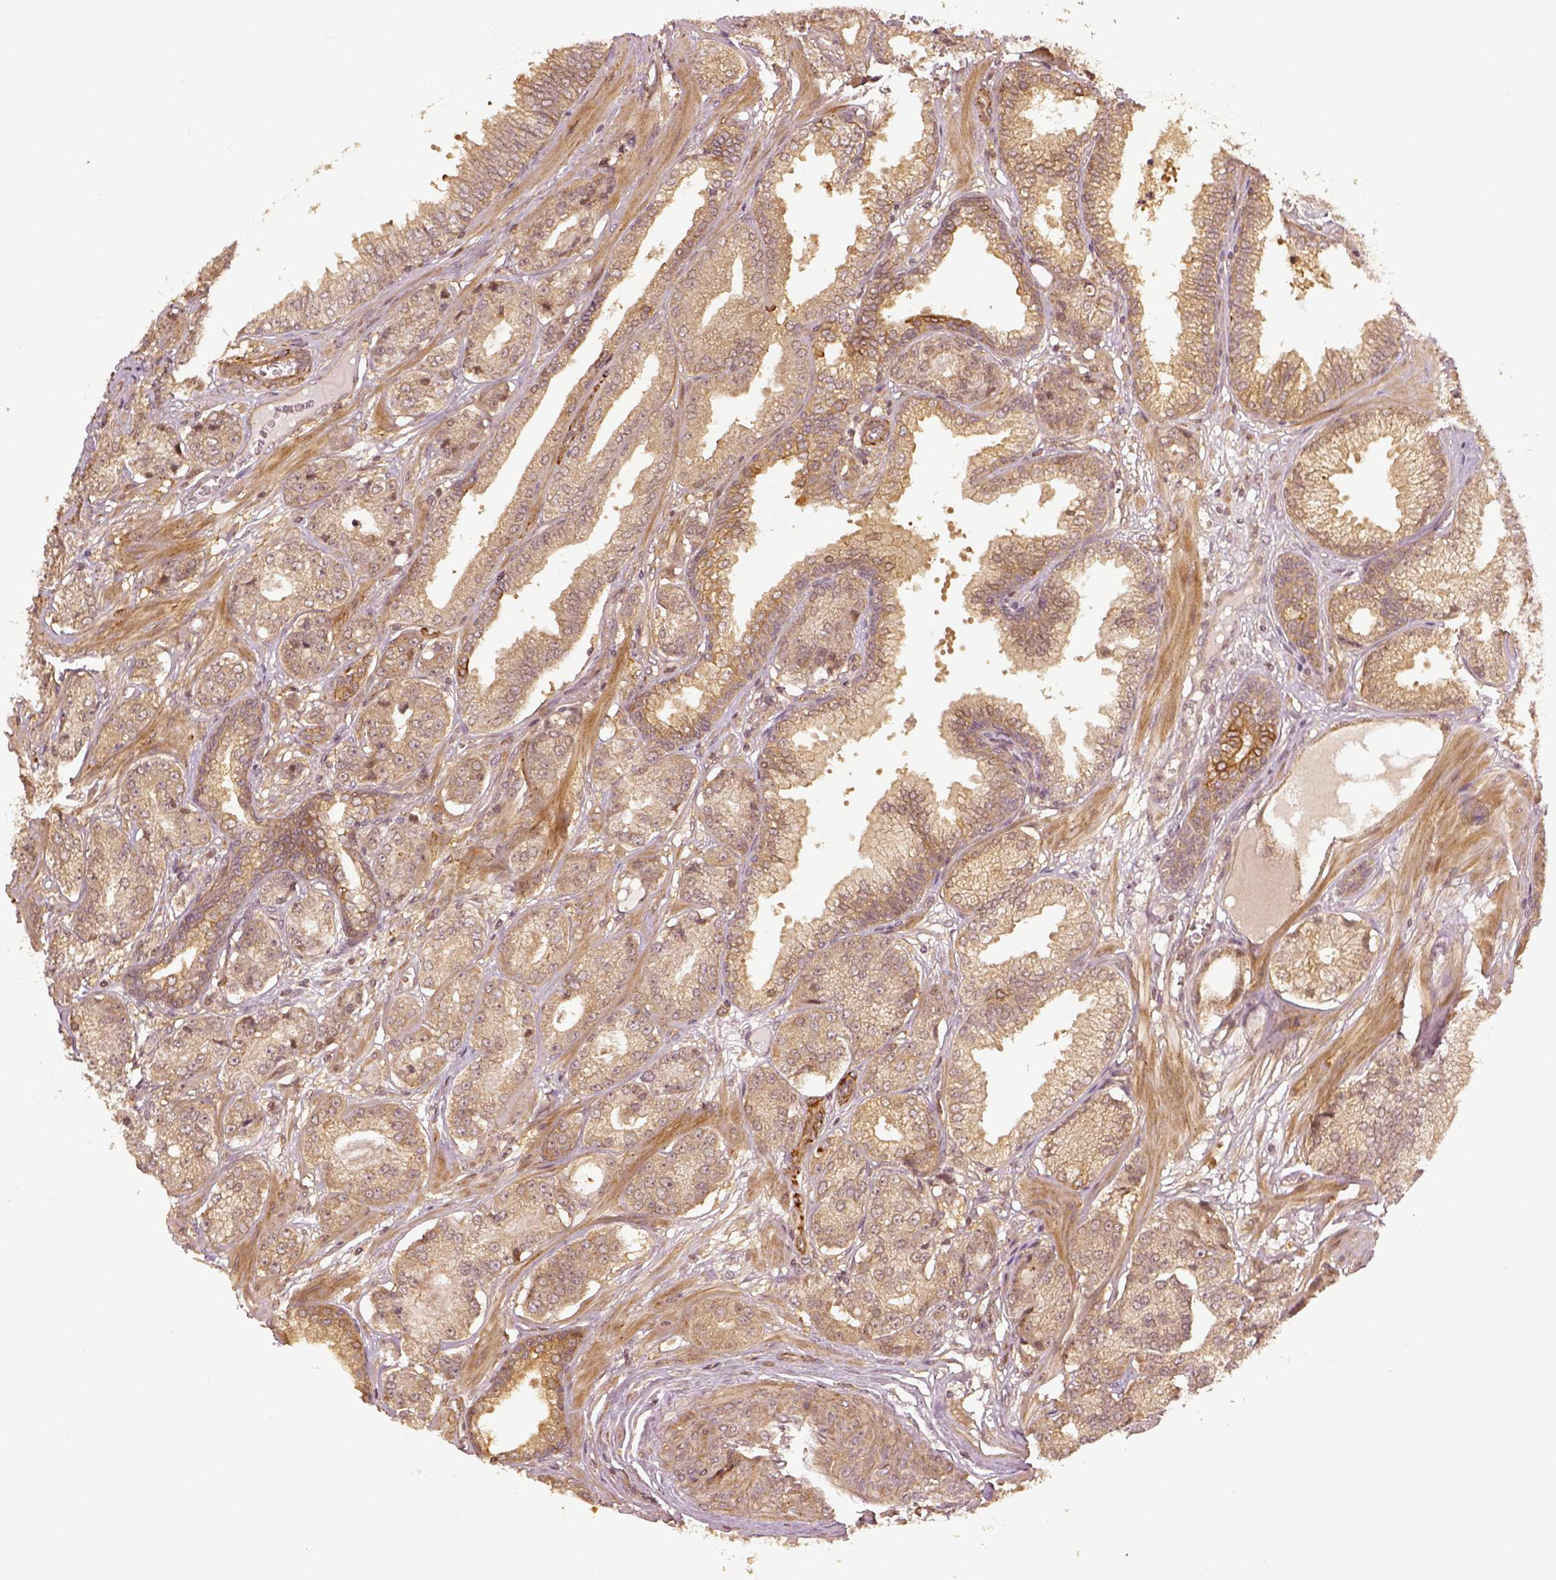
{"staining": {"intensity": "weak", "quantity": ">75%", "location": "cytoplasmic/membranous"}, "tissue": "prostate cancer", "cell_type": "Tumor cells", "image_type": "cancer", "snomed": [{"axis": "morphology", "description": "Adenocarcinoma, NOS"}, {"axis": "topography", "description": "Prostate"}], "caption": "Immunohistochemistry (IHC) histopathology image of human prostate cancer (adenocarcinoma) stained for a protein (brown), which shows low levels of weak cytoplasmic/membranous staining in about >75% of tumor cells.", "gene": "VEGFA", "patient": {"sex": "male", "age": 64}}